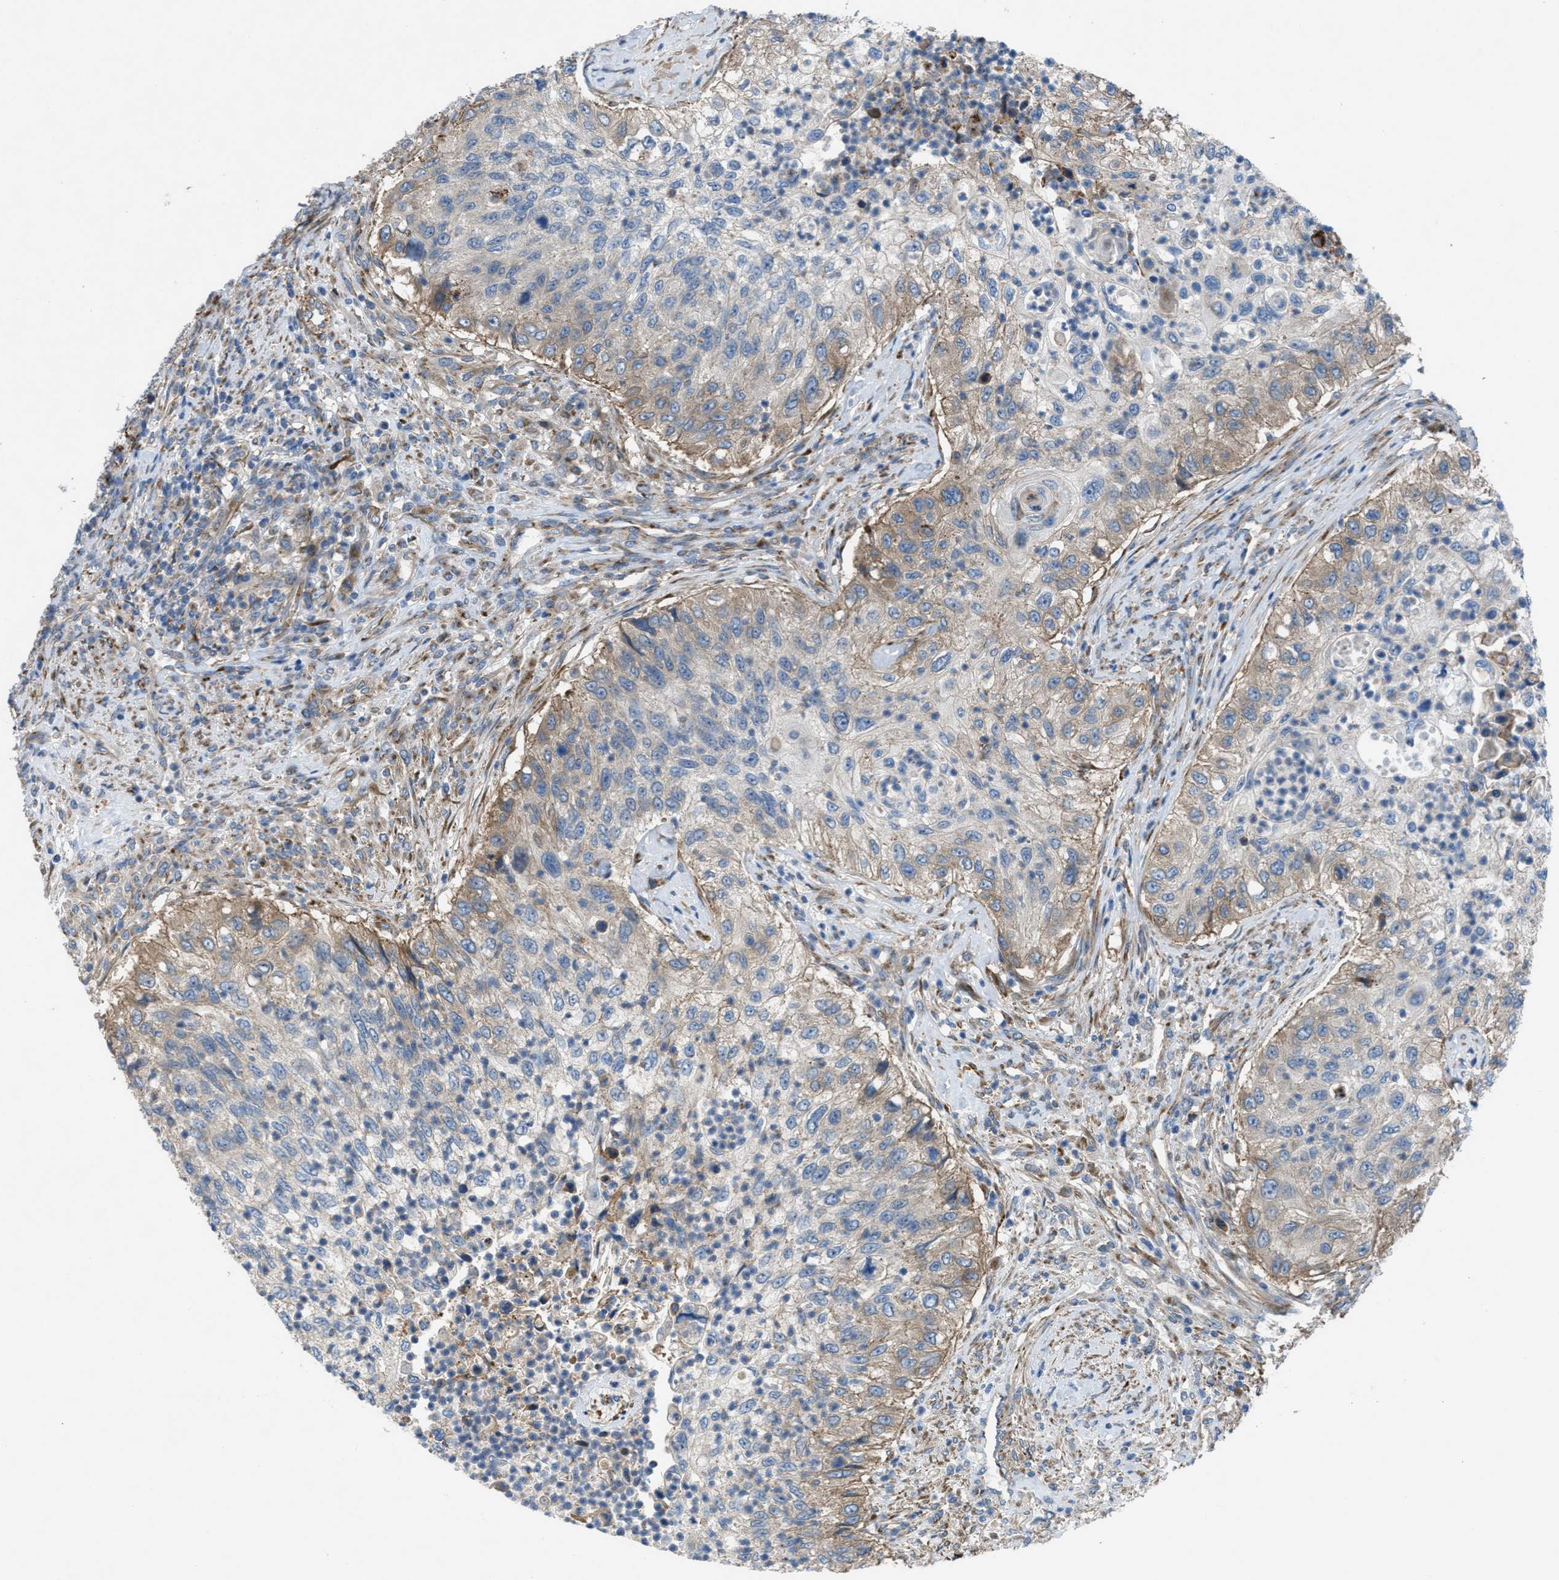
{"staining": {"intensity": "weak", "quantity": "<25%", "location": "cytoplasmic/membranous"}, "tissue": "urothelial cancer", "cell_type": "Tumor cells", "image_type": "cancer", "snomed": [{"axis": "morphology", "description": "Urothelial carcinoma, High grade"}, {"axis": "topography", "description": "Urinary bladder"}], "caption": "IHC of human urothelial cancer reveals no staining in tumor cells.", "gene": "SLC6A9", "patient": {"sex": "male", "age": 50}}